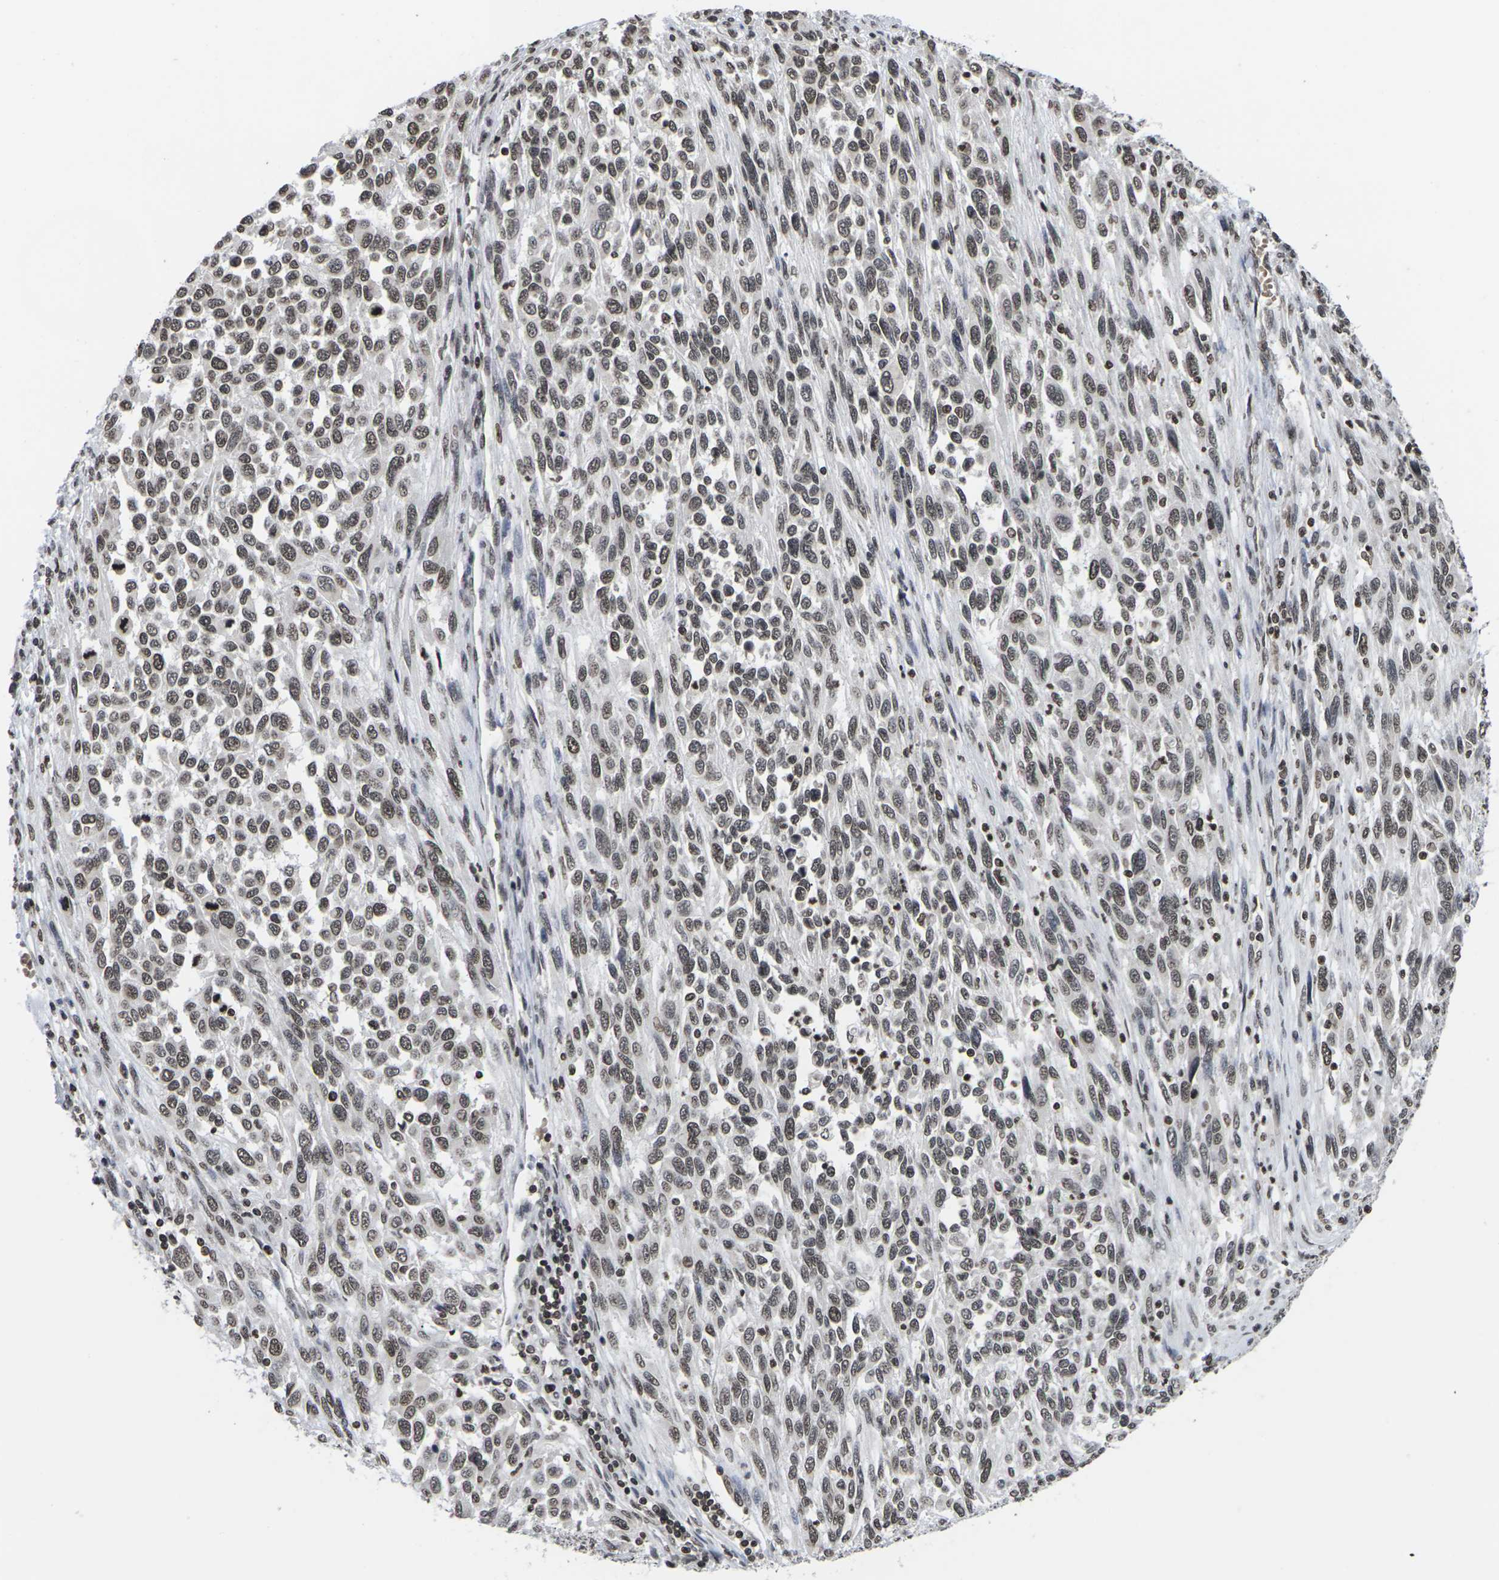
{"staining": {"intensity": "moderate", "quantity": ">75%", "location": "nuclear"}, "tissue": "melanoma", "cell_type": "Tumor cells", "image_type": "cancer", "snomed": [{"axis": "morphology", "description": "Malignant melanoma, Metastatic site"}, {"axis": "topography", "description": "Lymph node"}], "caption": "Moderate nuclear positivity is appreciated in about >75% of tumor cells in malignant melanoma (metastatic site).", "gene": "ETV5", "patient": {"sex": "male", "age": 61}}